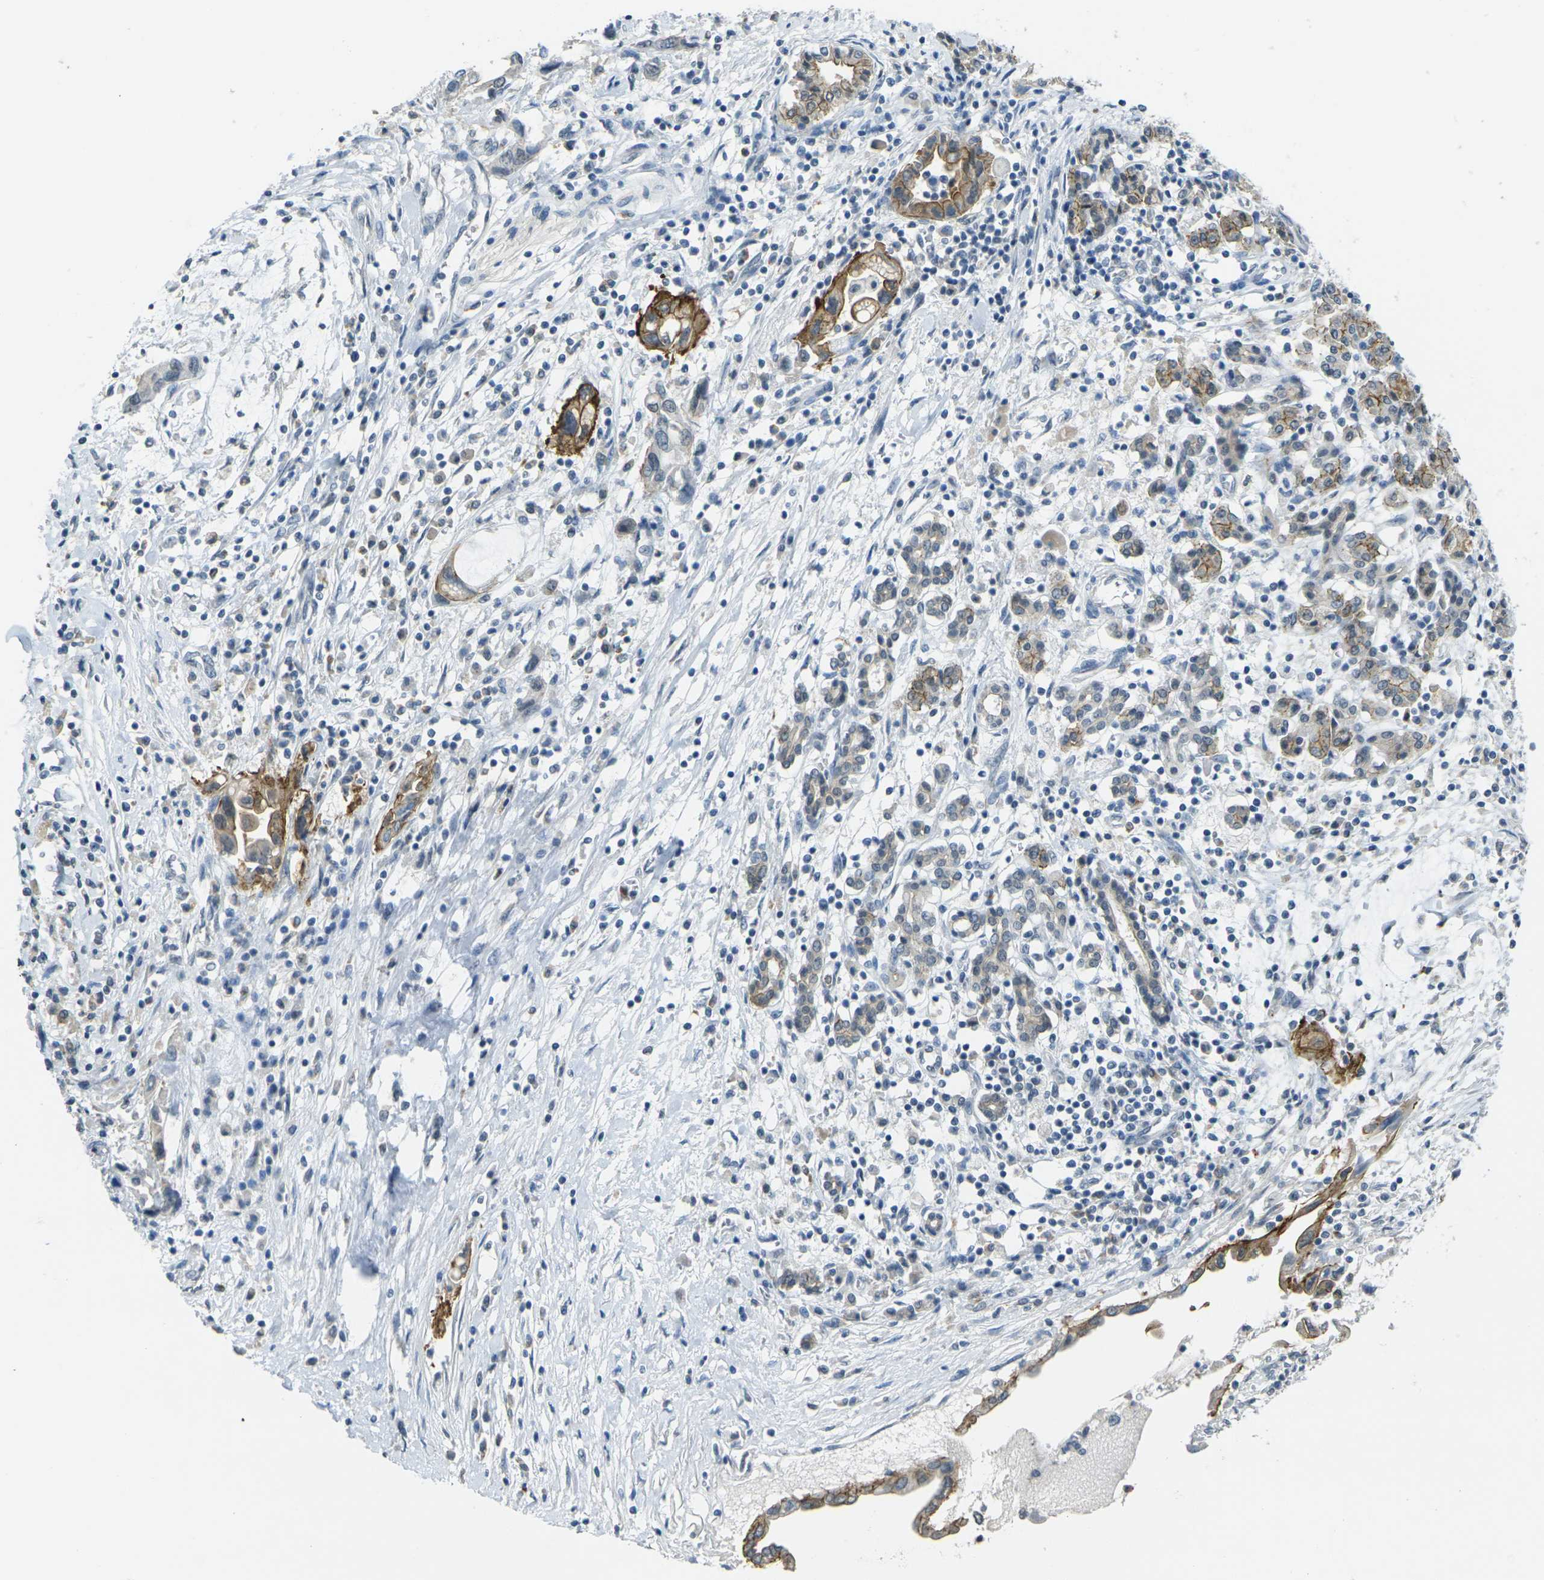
{"staining": {"intensity": "strong", "quantity": ">75%", "location": "cytoplasmic/membranous"}, "tissue": "pancreatic cancer", "cell_type": "Tumor cells", "image_type": "cancer", "snomed": [{"axis": "morphology", "description": "Adenocarcinoma, NOS"}, {"axis": "topography", "description": "Pancreas"}], "caption": "A brown stain labels strong cytoplasmic/membranous positivity of a protein in pancreatic adenocarcinoma tumor cells. (IHC, brightfield microscopy, high magnification).", "gene": "SPTBN2", "patient": {"sex": "female", "age": 57}}